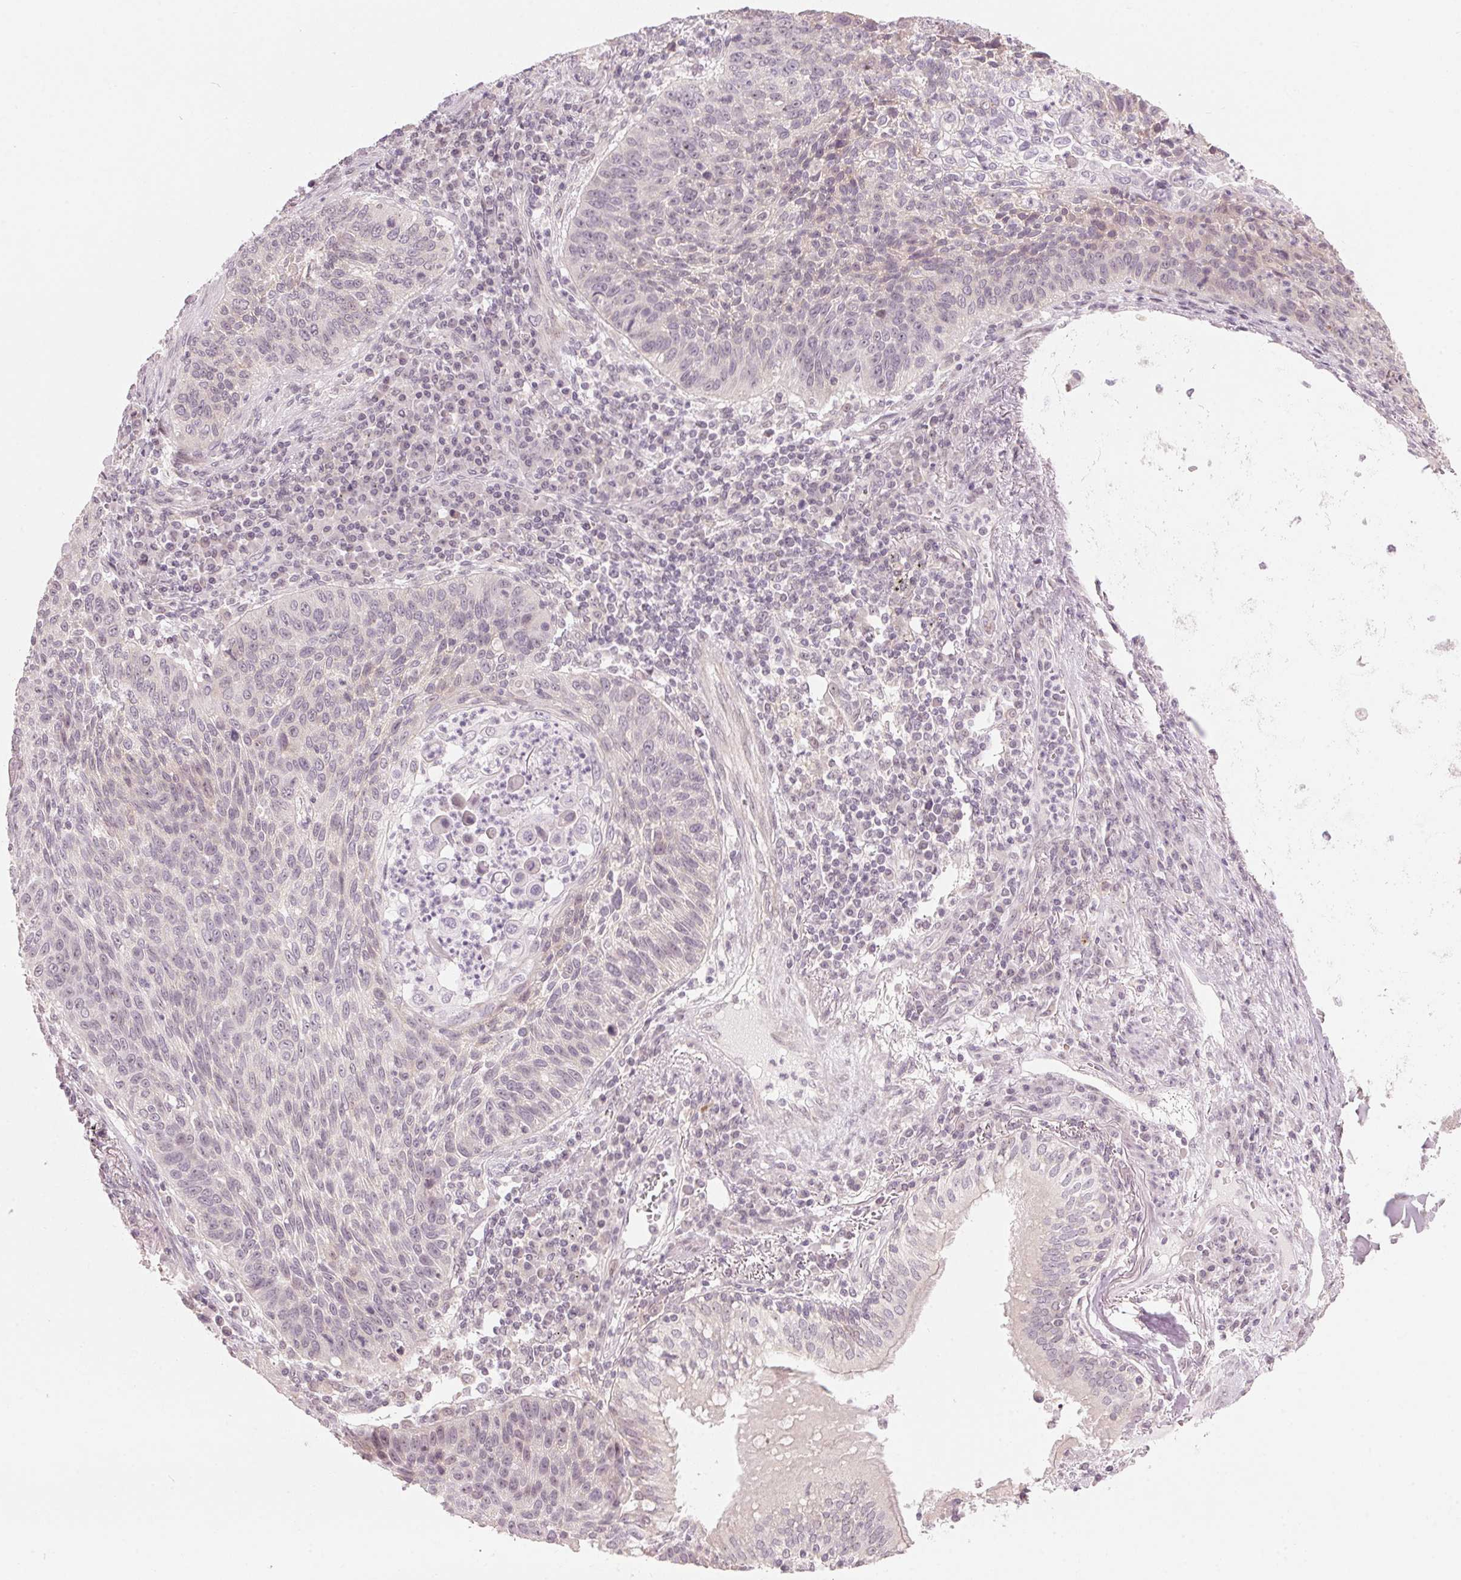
{"staining": {"intensity": "negative", "quantity": "none", "location": "none"}, "tissue": "lung cancer", "cell_type": "Tumor cells", "image_type": "cancer", "snomed": [{"axis": "morphology", "description": "Squamous cell carcinoma, NOS"}, {"axis": "morphology", "description": "Squamous cell carcinoma, metastatic, NOS"}, {"axis": "topography", "description": "Lung"}, {"axis": "topography", "description": "Pleura, NOS"}], "caption": "Tumor cells show no significant staining in squamous cell carcinoma (lung). (Immunohistochemistry (ihc), brightfield microscopy, high magnification).", "gene": "TMED6", "patient": {"sex": "male", "age": 72}}